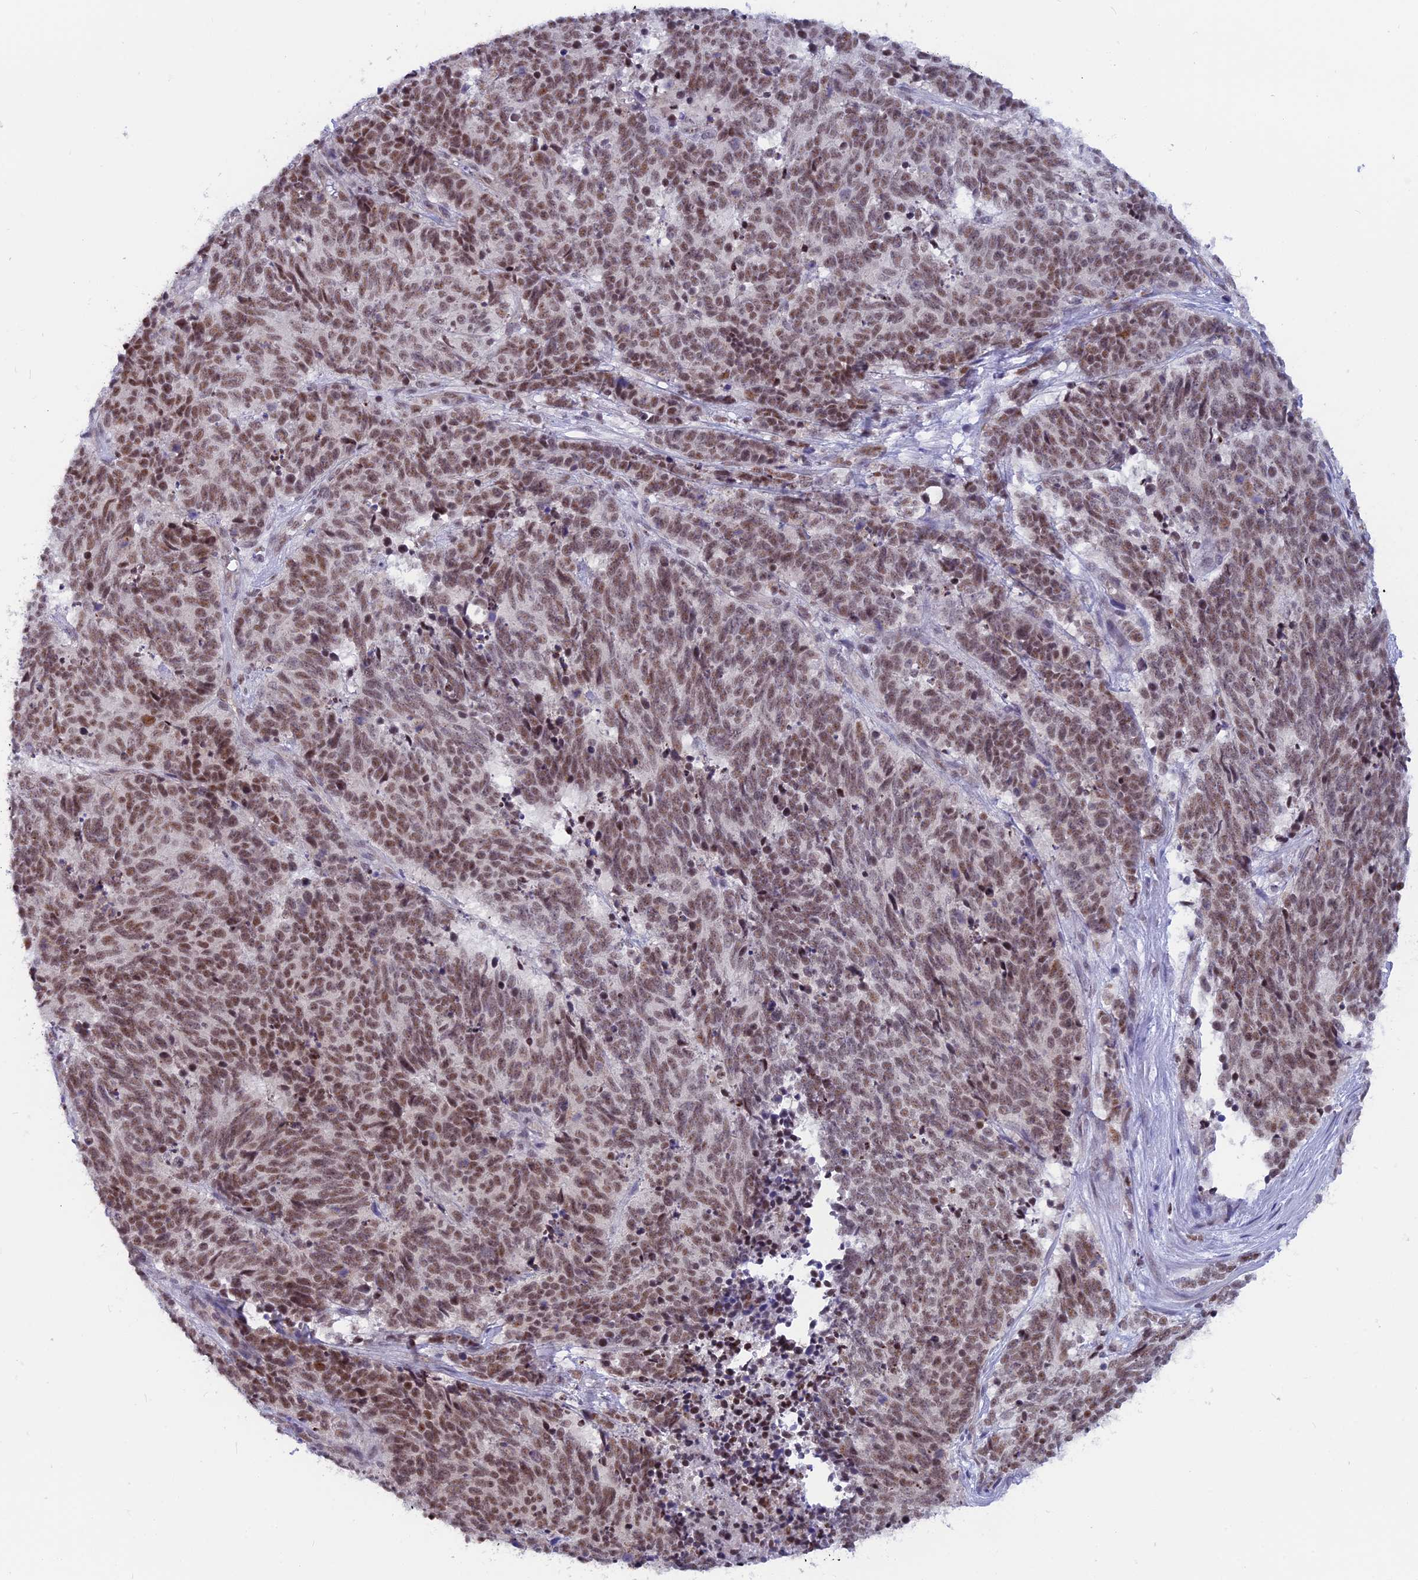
{"staining": {"intensity": "moderate", "quantity": ">75%", "location": "nuclear"}, "tissue": "cervical cancer", "cell_type": "Tumor cells", "image_type": "cancer", "snomed": [{"axis": "morphology", "description": "Squamous cell carcinoma, NOS"}, {"axis": "topography", "description": "Cervix"}], "caption": "IHC of cervical squamous cell carcinoma exhibits medium levels of moderate nuclear positivity in about >75% of tumor cells.", "gene": "SRSF5", "patient": {"sex": "female", "age": 29}}